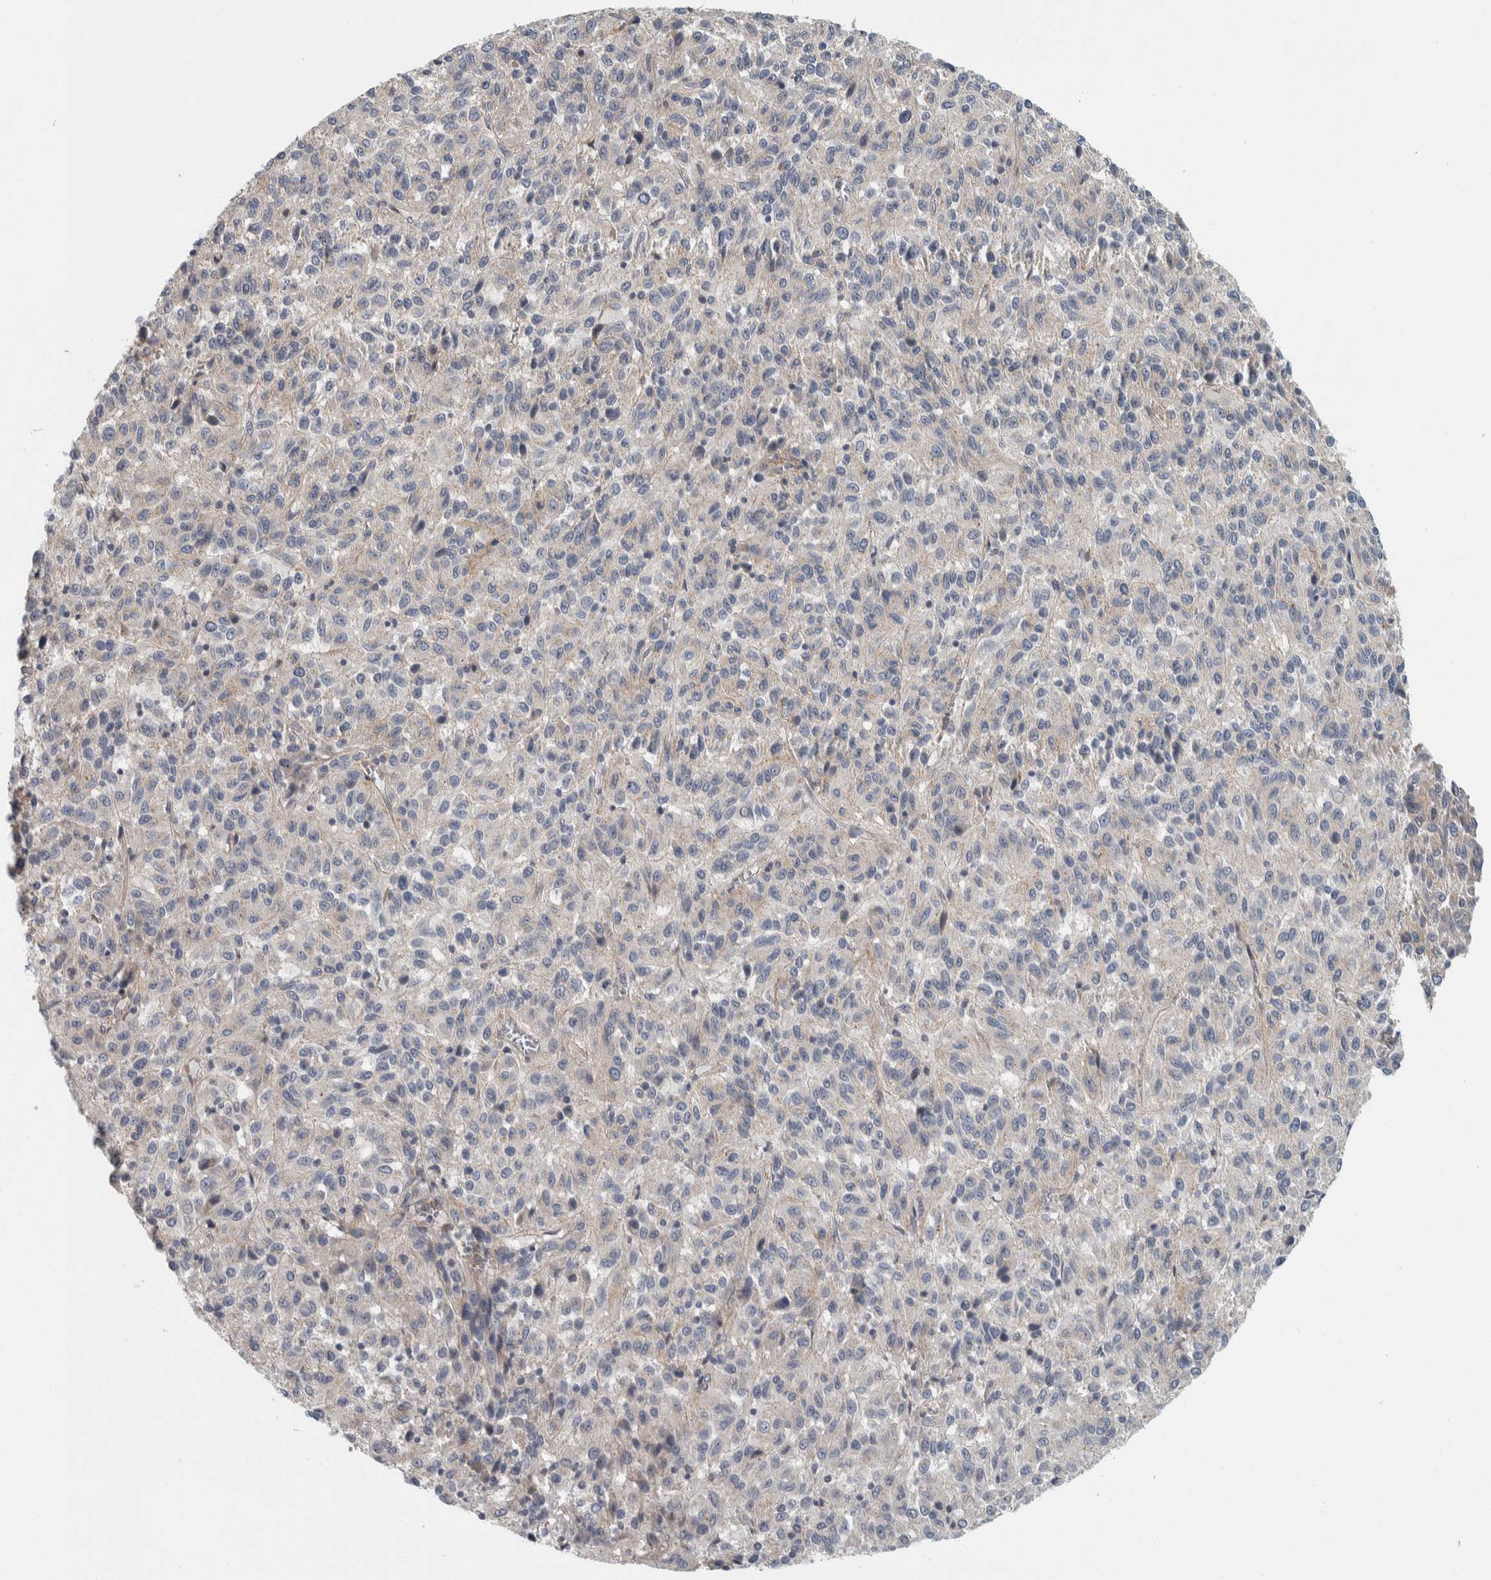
{"staining": {"intensity": "negative", "quantity": "none", "location": "none"}, "tissue": "melanoma", "cell_type": "Tumor cells", "image_type": "cancer", "snomed": [{"axis": "morphology", "description": "Malignant melanoma, Metastatic site"}, {"axis": "topography", "description": "Lung"}], "caption": "Immunohistochemical staining of human melanoma demonstrates no significant positivity in tumor cells. (DAB (3,3'-diaminobenzidine) immunohistochemistry (IHC), high magnification).", "gene": "KCNJ3", "patient": {"sex": "male", "age": 64}}